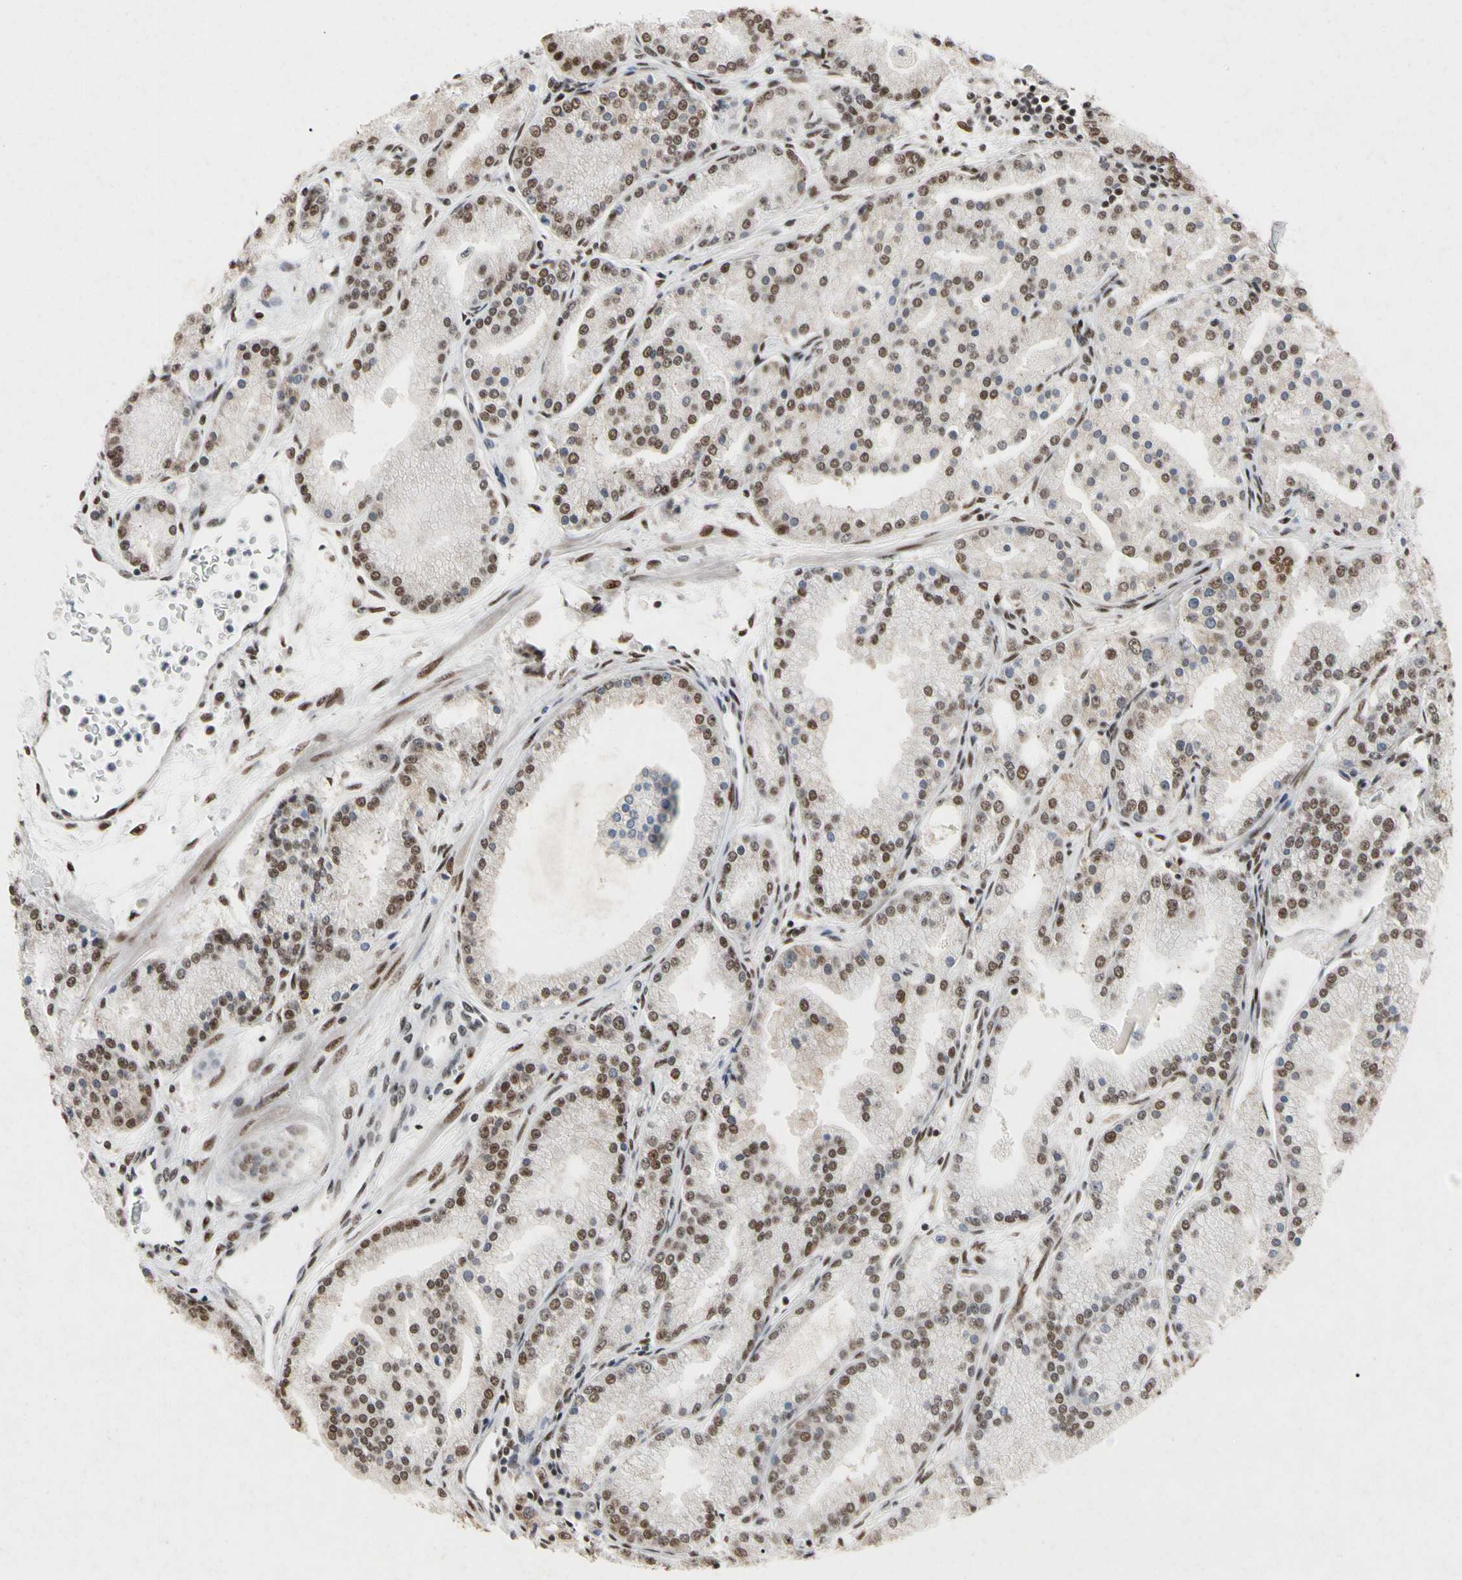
{"staining": {"intensity": "moderate", "quantity": ">75%", "location": "nuclear"}, "tissue": "prostate cancer", "cell_type": "Tumor cells", "image_type": "cancer", "snomed": [{"axis": "morphology", "description": "Adenocarcinoma, High grade"}, {"axis": "topography", "description": "Prostate"}], "caption": "Human prostate cancer (adenocarcinoma (high-grade)) stained with a brown dye shows moderate nuclear positive expression in about >75% of tumor cells.", "gene": "FAM98B", "patient": {"sex": "male", "age": 61}}